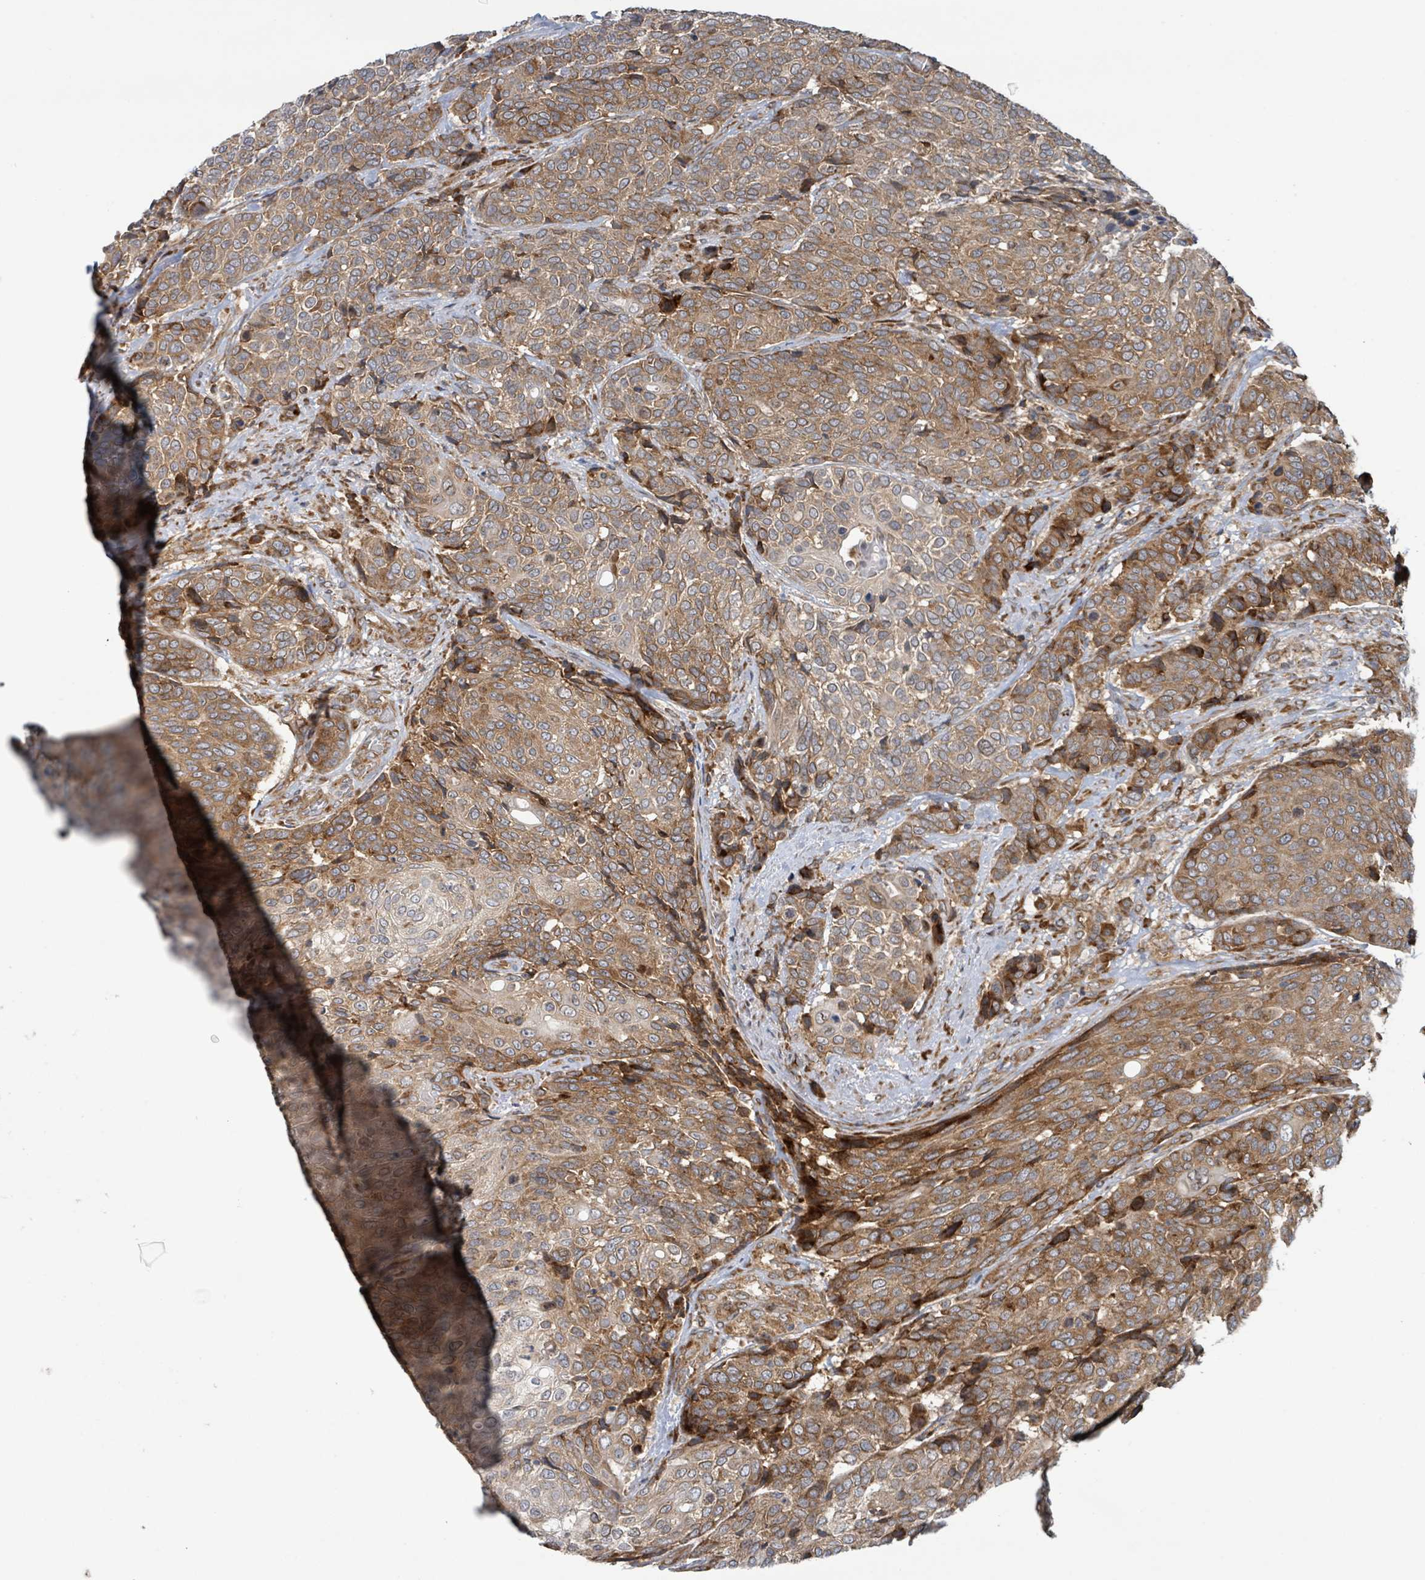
{"staining": {"intensity": "moderate", "quantity": ">75%", "location": "cytoplasmic/membranous"}, "tissue": "urothelial cancer", "cell_type": "Tumor cells", "image_type": "cancer", "snomed": [{"axis": "morphology", "description": "Urothelial carcinoma, High grade"}, {"axis": "topography", "description": "Urinary bladder"}], "caption": "Immunohistochemistry (IHC) micrograph of urothelial cancer stained for a protein (brown), which displays medium levels of moderate cytoplasmic/membranous expression in approximately >75% of tumor cells.", "gene": "OR51E1", "patient": {"sex": "female", "age": 70}}